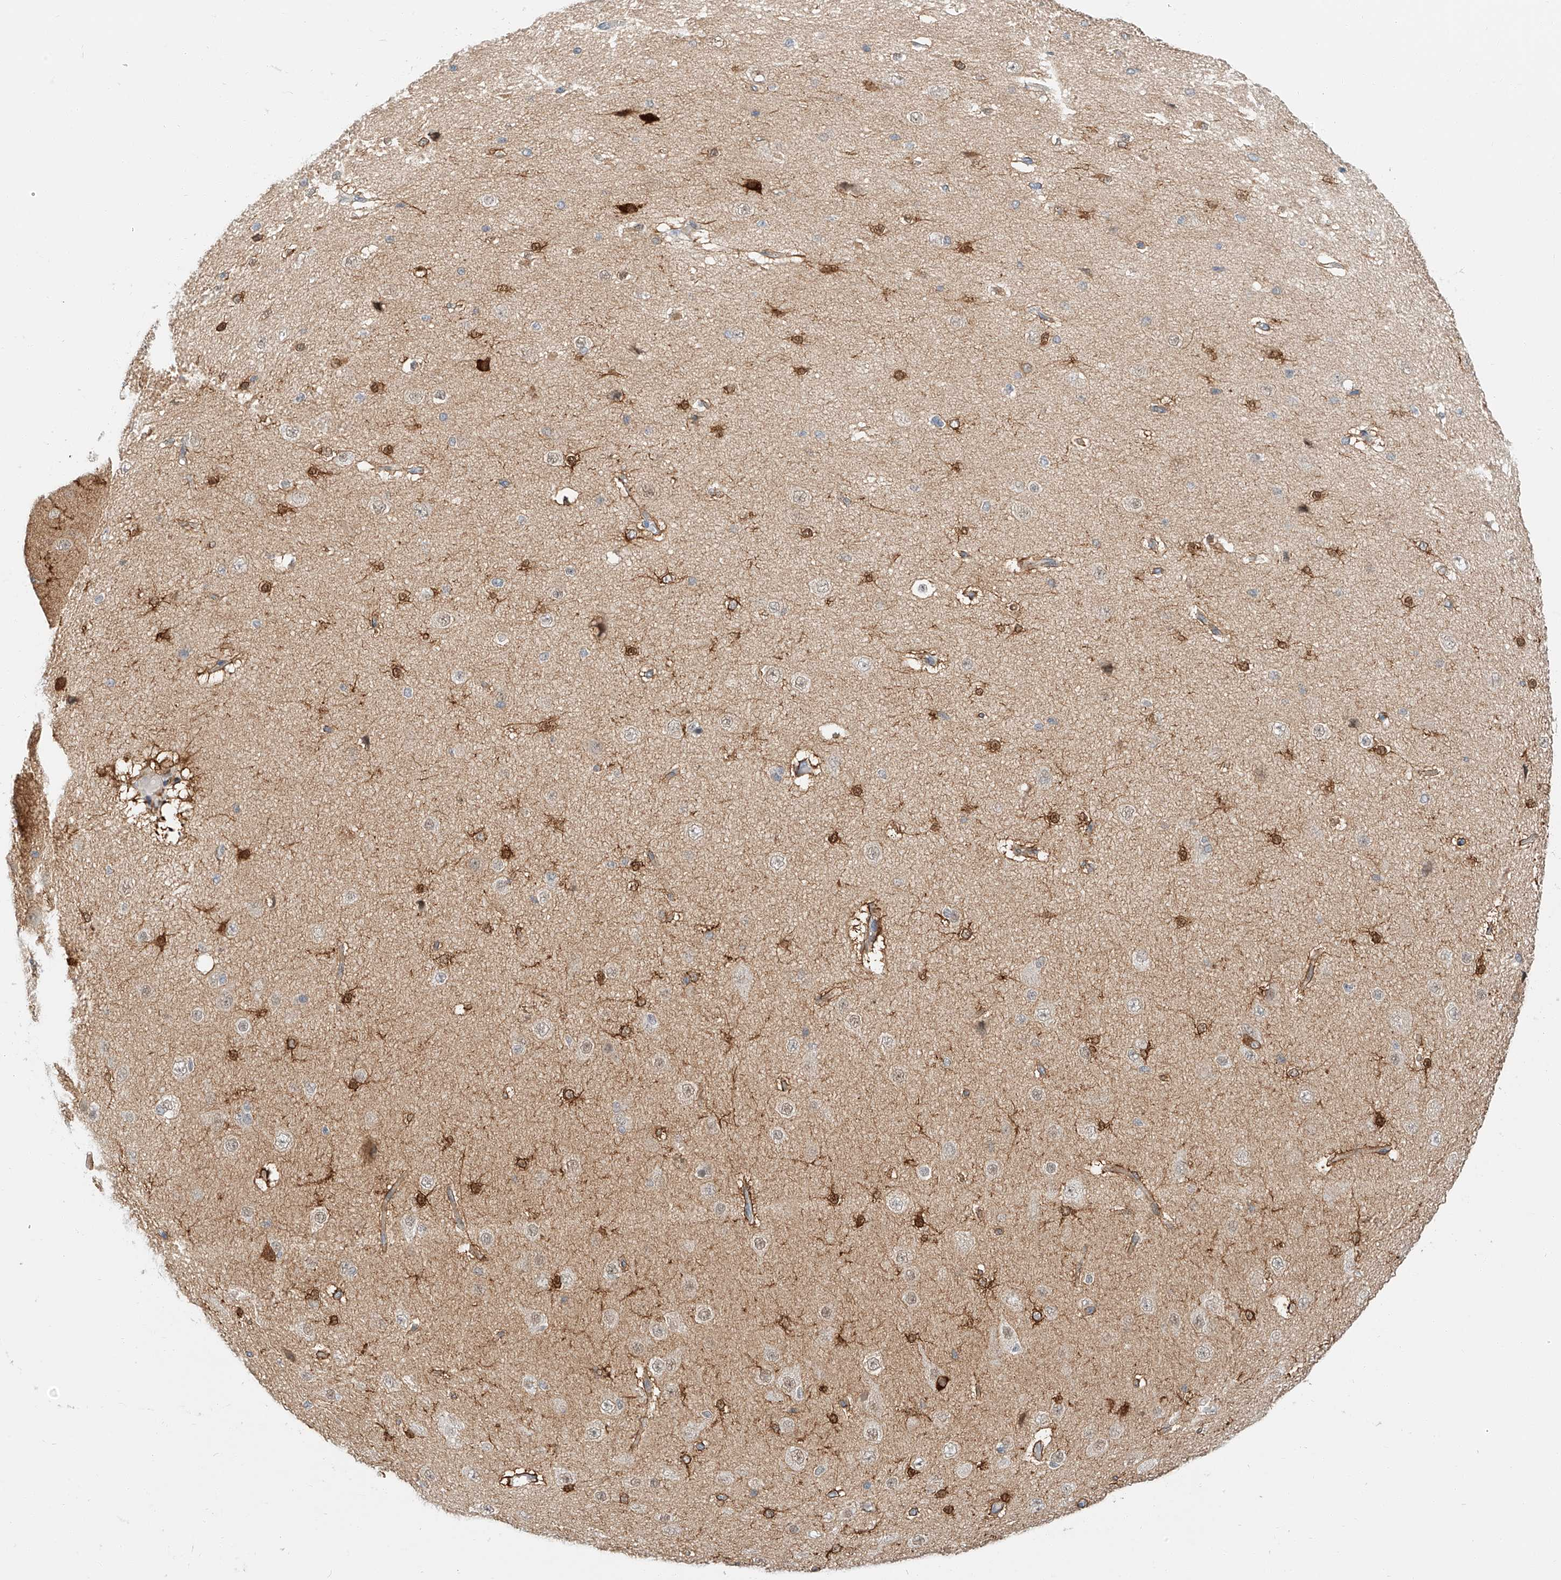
{"staining": {"intensity": "moderate", "quantity": "25%-75%", "location": "cytoplasmic/membranous"}, "tissue": "cerebral cortex", "cell_type": "Endothelial cells", "image_type": "normal", "snomed": [{"axis": "morphology", "description": "Normal tissue, NOS"}, {"axis": "morphology", "description": "Developmental malformation"}, {"axis": "topography", "description": "Cerebral cortex"}], "caption": "Moderate cytoplasmic/membranous positivity for a protein is present in approximately 25%-75% of endothelial cells of normal cerebral cortex using immunohistochemistry (IHC).", "gene": "CARMIL1", "patient": {"sex": "female", "age": 30}}